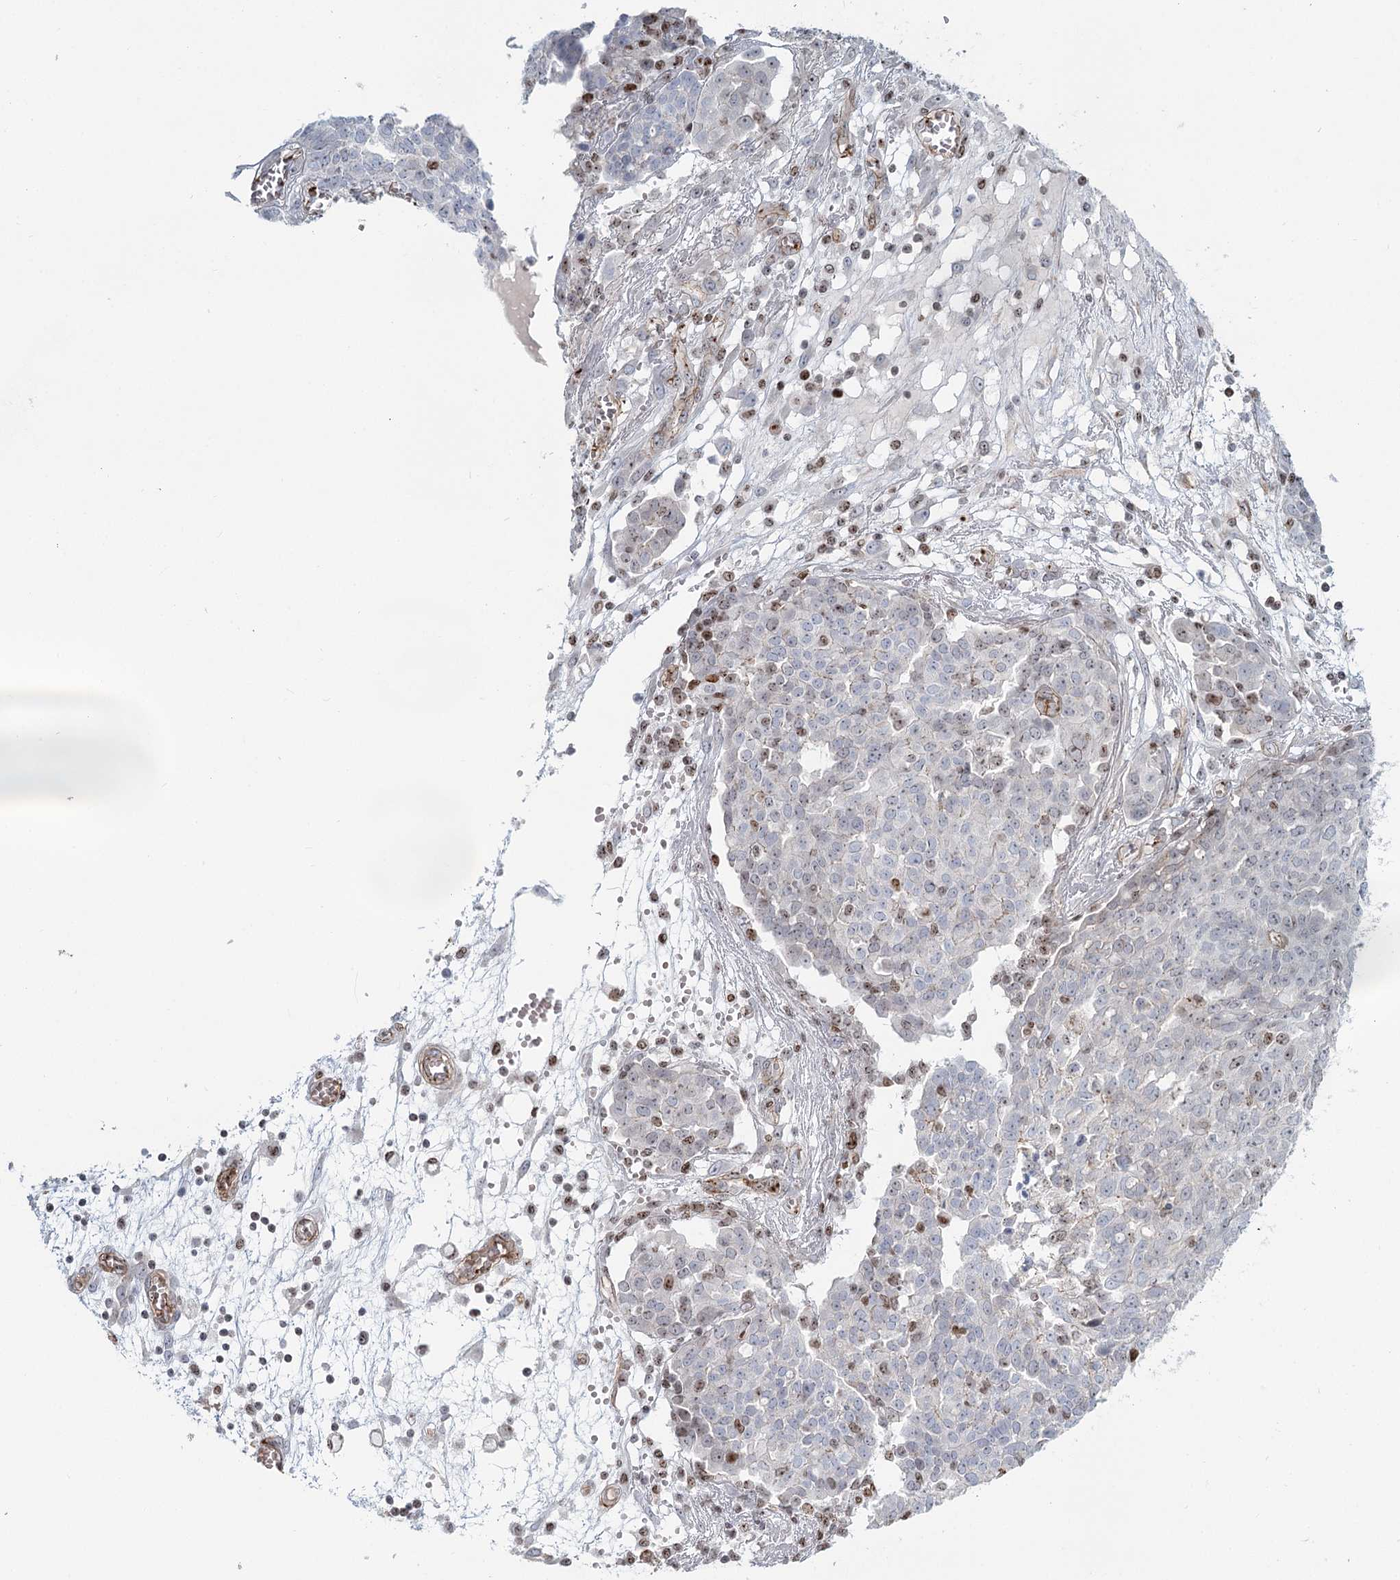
{"staining": {"intensity": "negative", "quantity": "none", "location": "none"}, "tissue": "ovarian cancer", "cell_type": "Tumor cells", "image_type": "cancer", "snomed": [{"axis": "morphology", "description": "Cystadenocarcinoma, serous, NOS"}, {"axis": "topography", "description": "Soft tissue"}, {"axis": "topography", "description": "Ovary"}], "caption": "An immunohistochemistry (IHC) image of ovarian cancer is shown. There is no staining in tumor cells of ovarian cancer.", "gene": "ZFYVE28", "patient": {"sex": "female", "age": 57}}